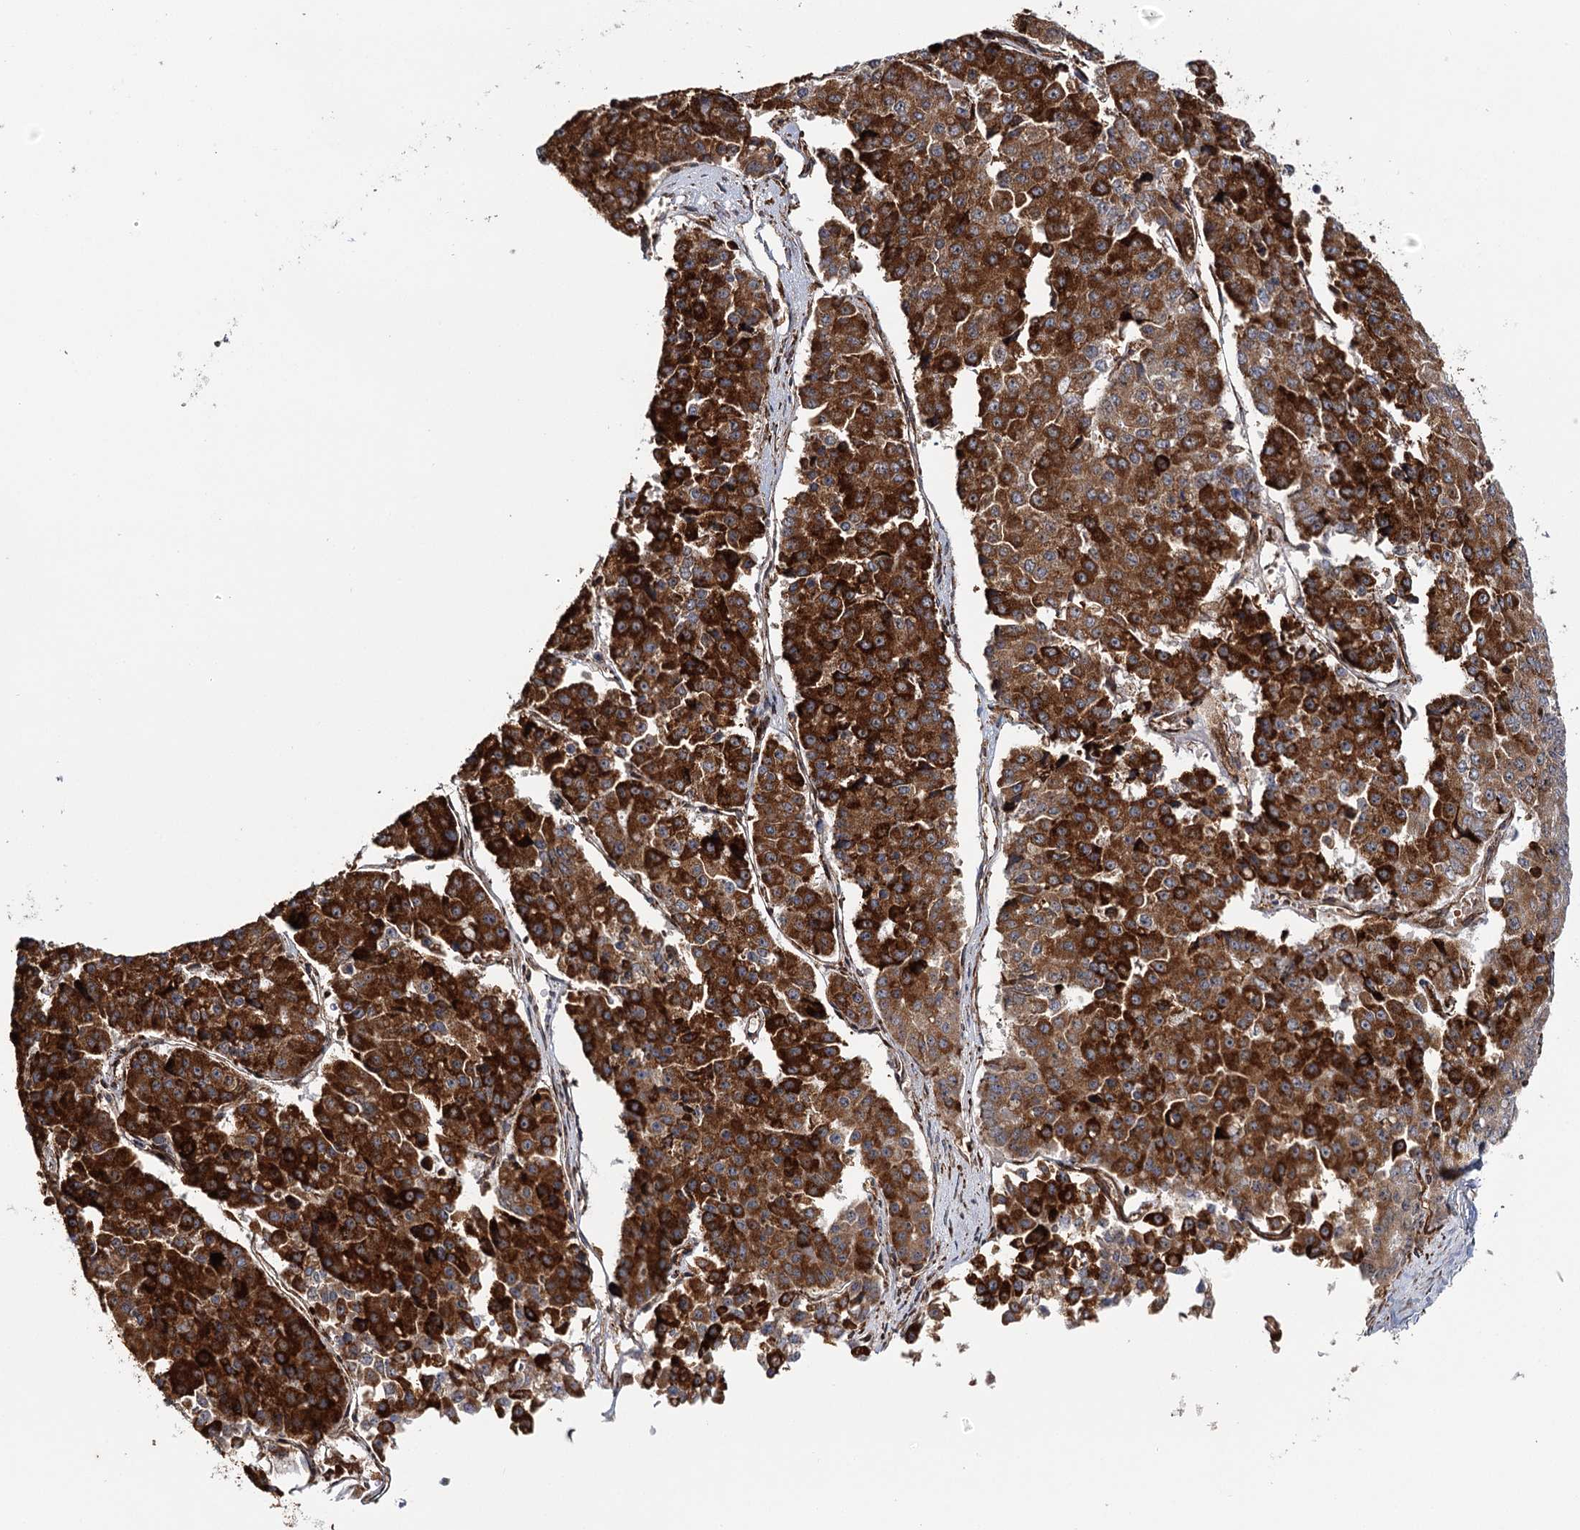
{"staining": {"intensity": "strong", "quantity": ">75%", "location": "cytoplasmic/membranous"}, "tissue": "pancreatic cancer", "cell_type": "Tumor cells", "image_type": "cancer", "snomed": [{"axis": "morphology", "description": "Adenocarcinoma, NOS"}, {"axis": "topography", "description": "Pancreas"}], "caption": "High-magnification brightfield microscopy of pancreatic cancer stained with DAB (3,3'-diaminobenzidine) (brown) and counterstained with hematoxylin (blue). tumor cells exhibit strong cytoplasmic/membranous positivity is seen in about>75% of cells.", "gene": "MKNK1", "patient": {"sex": "male", "age": 50}}